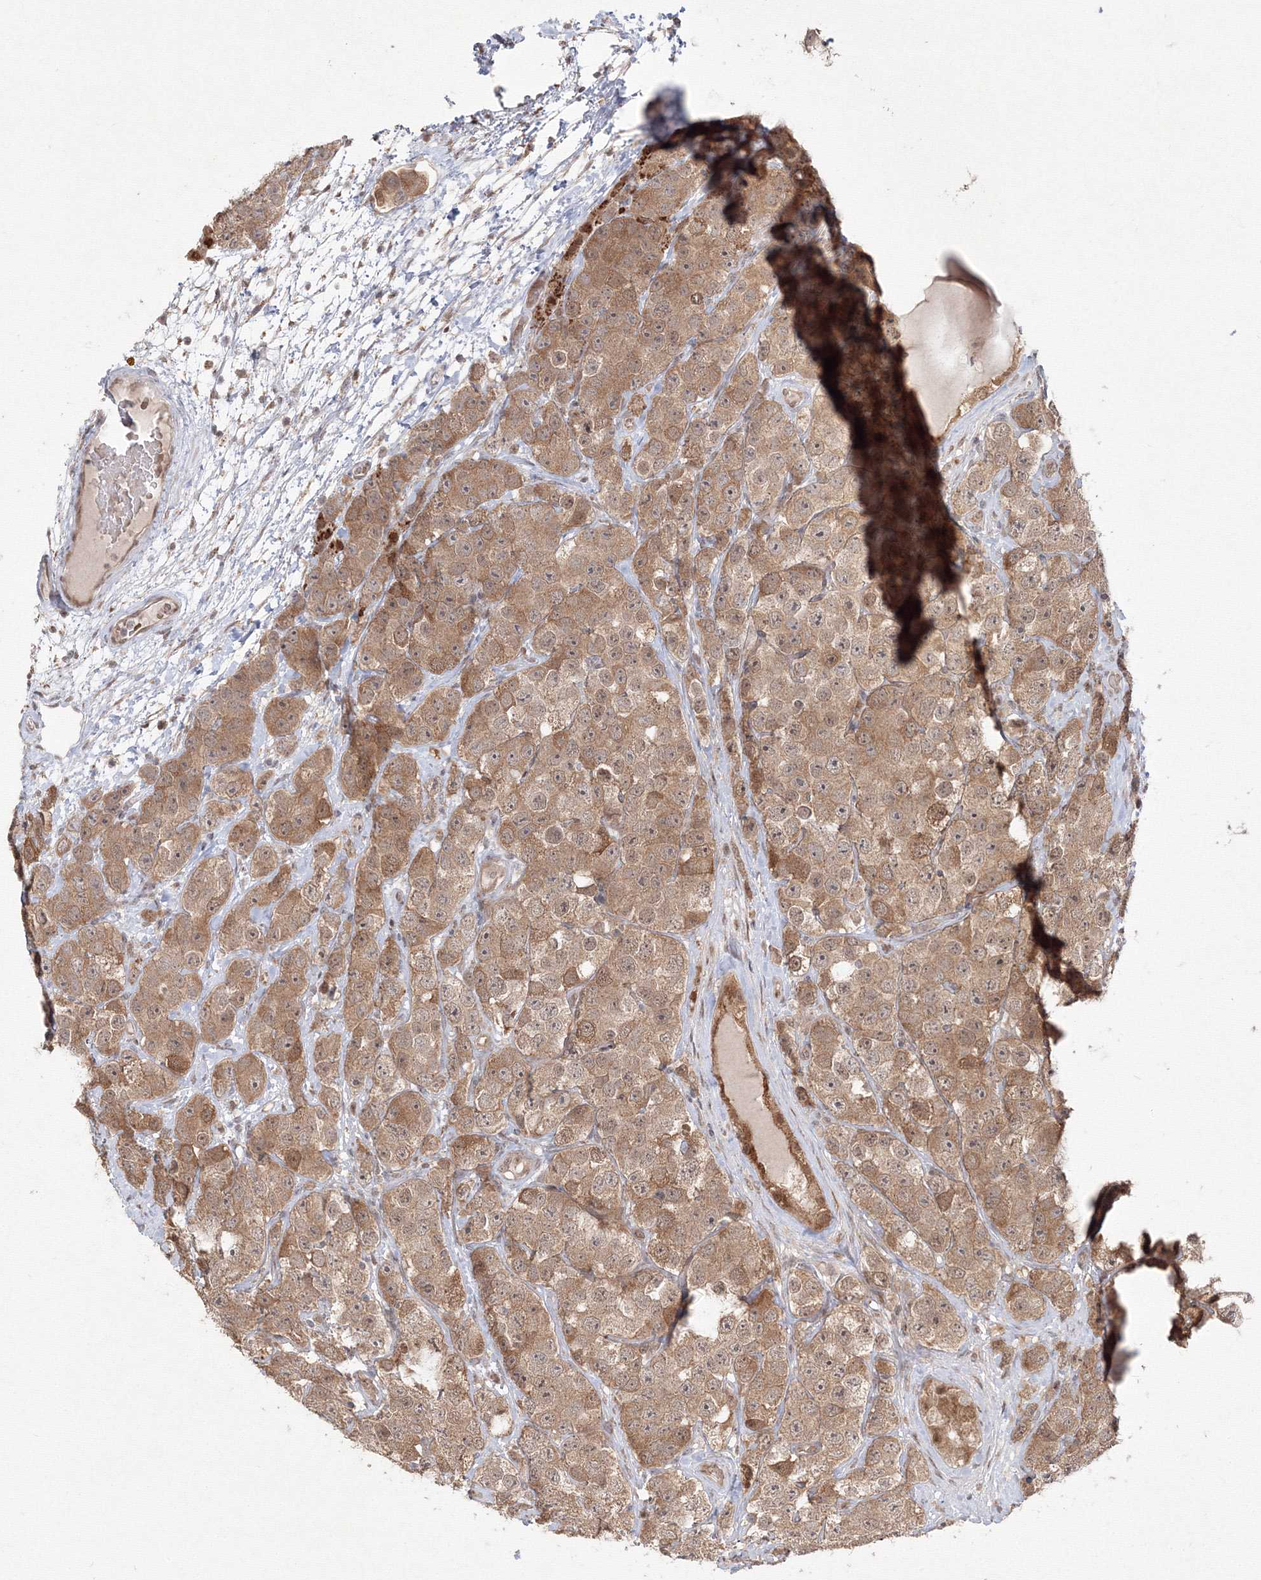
{"staining": {"intensity": "moderate", "quantity": ">75%", "location": "cytoplasmic/membranous"}, "tissue": "testis cancer", "cell_type": "Tumor cells", "image_type": "cancer", "snomed": [{"axis": "morphology", "description": "Seminoma, NOS"}, {"axis": "topography", "description": "Testis"}], "caption": "Testis cancer stained for a protein shows moderate cytoplasmic/membranous positivity in tumor cells. (IHC, brightfield microscopy, high magnification).", "gene": "COPS4", "patient": {"sex": "male", "age": 28}}